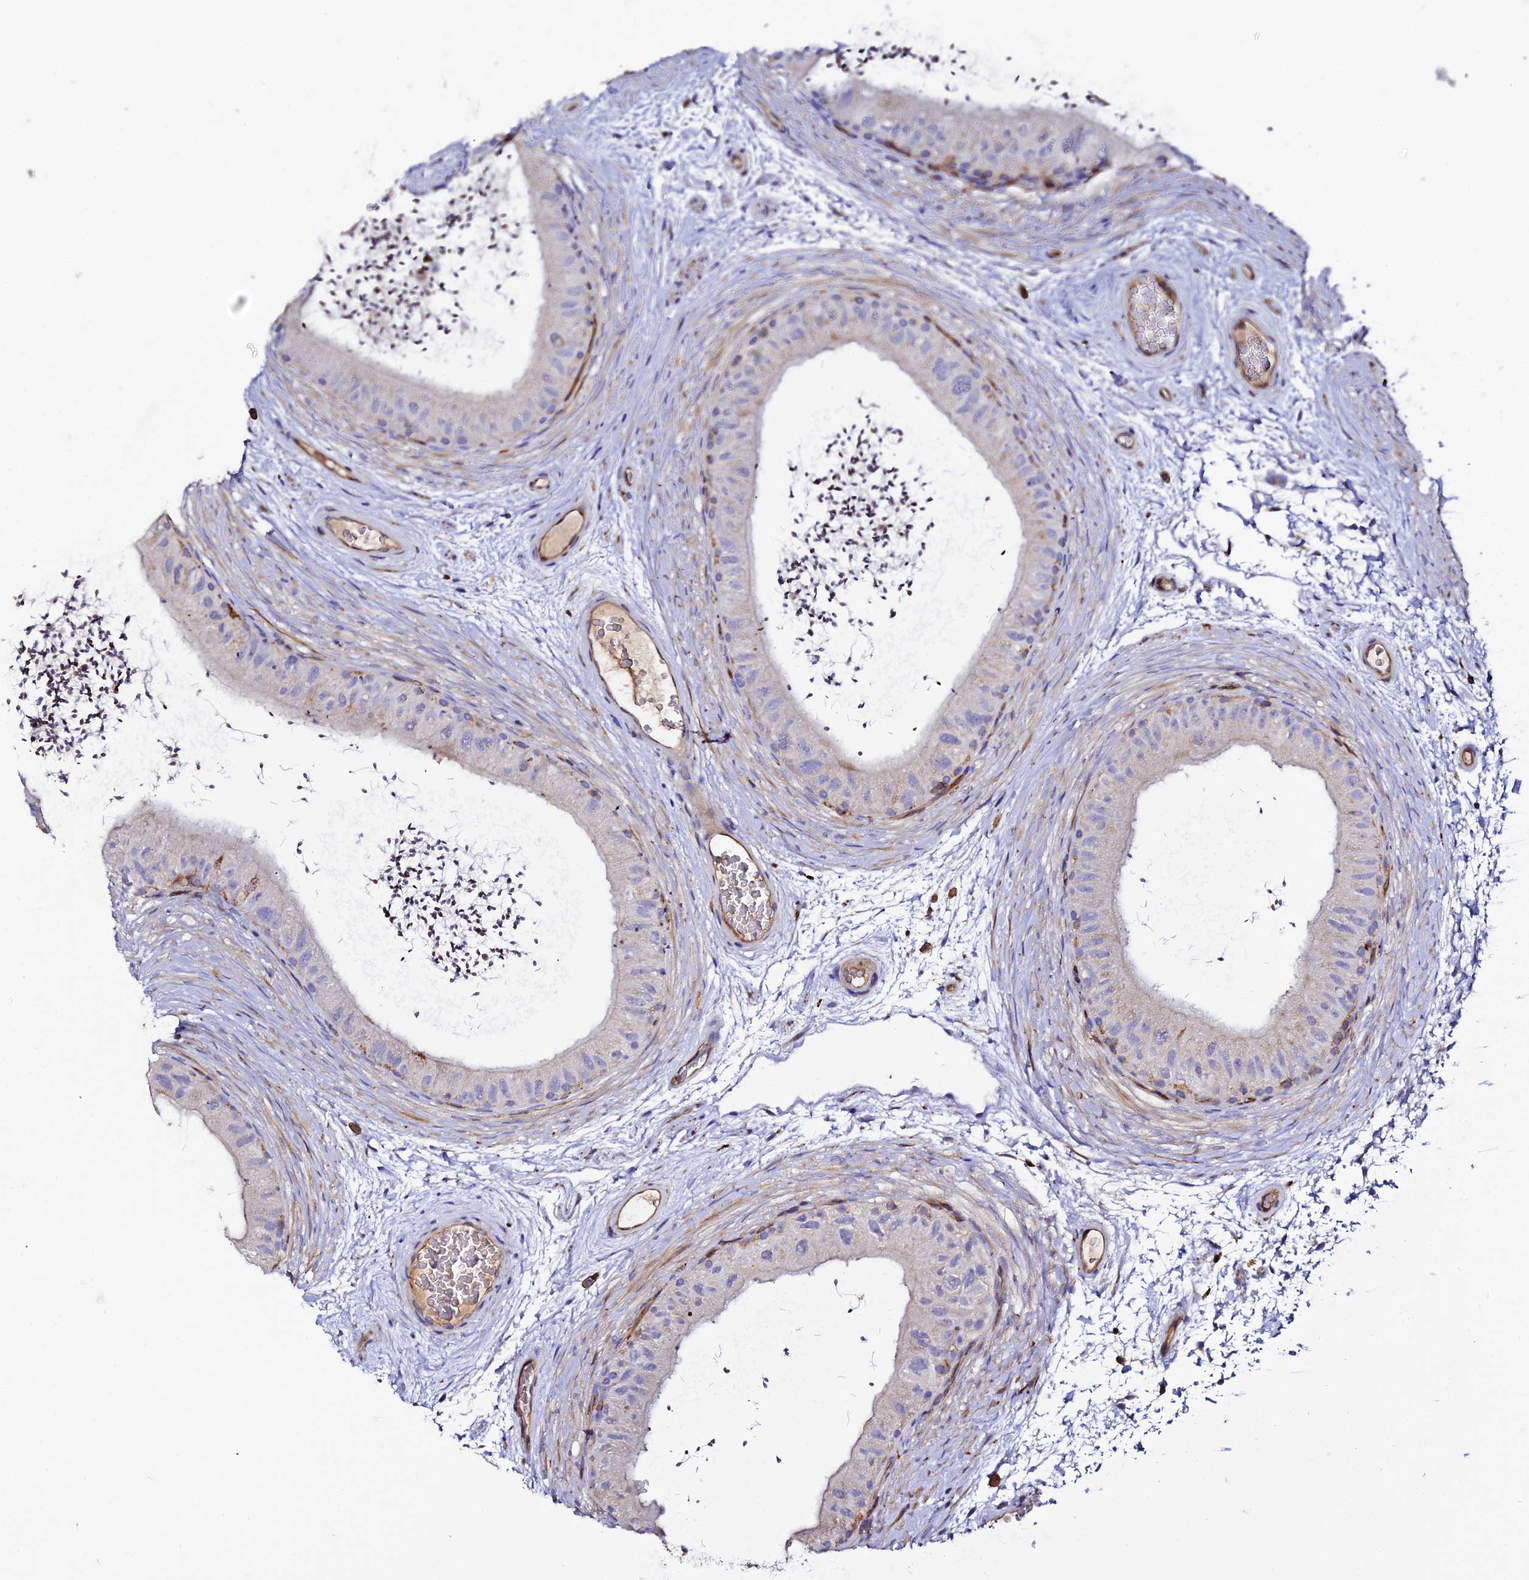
{"staining": {"intensity": "strong", "quantity": "25%-75%", "location": "cytoplasmic/membranous"}, "tissue": "epididymis", "cell_type": "Glandular cells", "image_type": "normal", "snomed": [{"axis": "morphology", "description": "Normal tissue, NOS"}, {"axis": "topography", "description": "Epididymis"}], "caption": "This histopathology image reveals normal epididymis stained with IHC to label a protein in brown. The cytoplasmic/membranous of glandular cells show strong positivity for the protein. Nuclei are counter-stained blue.", "gene": "TRPV2", "patient": {"sex": "male", "age": 50}}